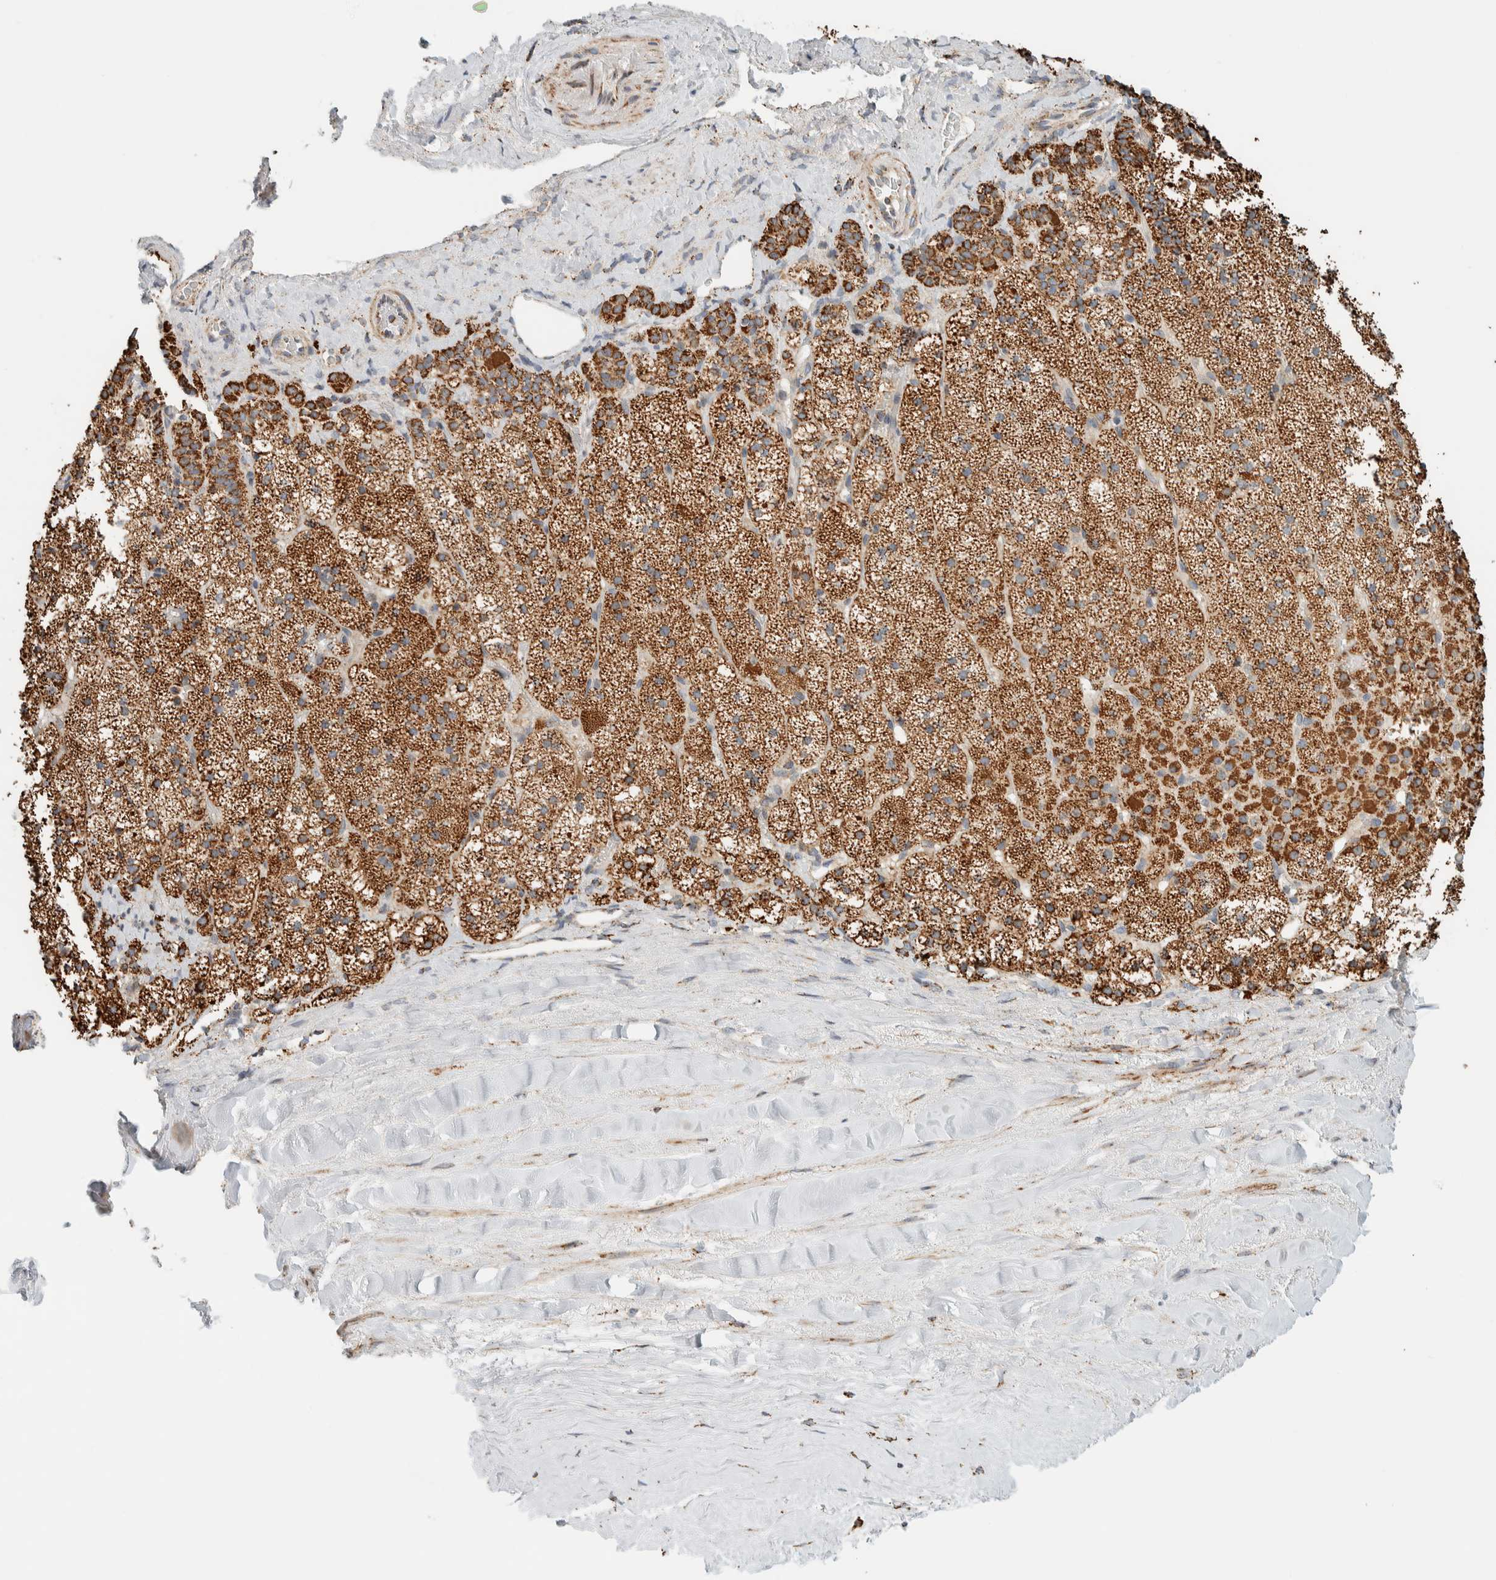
{"staining": {"intensity": "moderate", "quantity": ">75%", "location": "cytoplasmic/membranous"}, "tissue": "adrenal gland", "cell_type": "Glandular cells", "image_type": "normal", "snomed": [{"axis": "morphology", "description": "Normal tissue, NOS"}, {"axis": "topography", "description": "Adrenal gland"}], "caption": "This photomicrograph shows IHC staining of unremarkable adrenal gland, with medium moderate cytoplasmic/membranous staining in about >75% of glandular cells.", "gene": "ZNF454", "patient": {"sex": "male", "age": 35}}